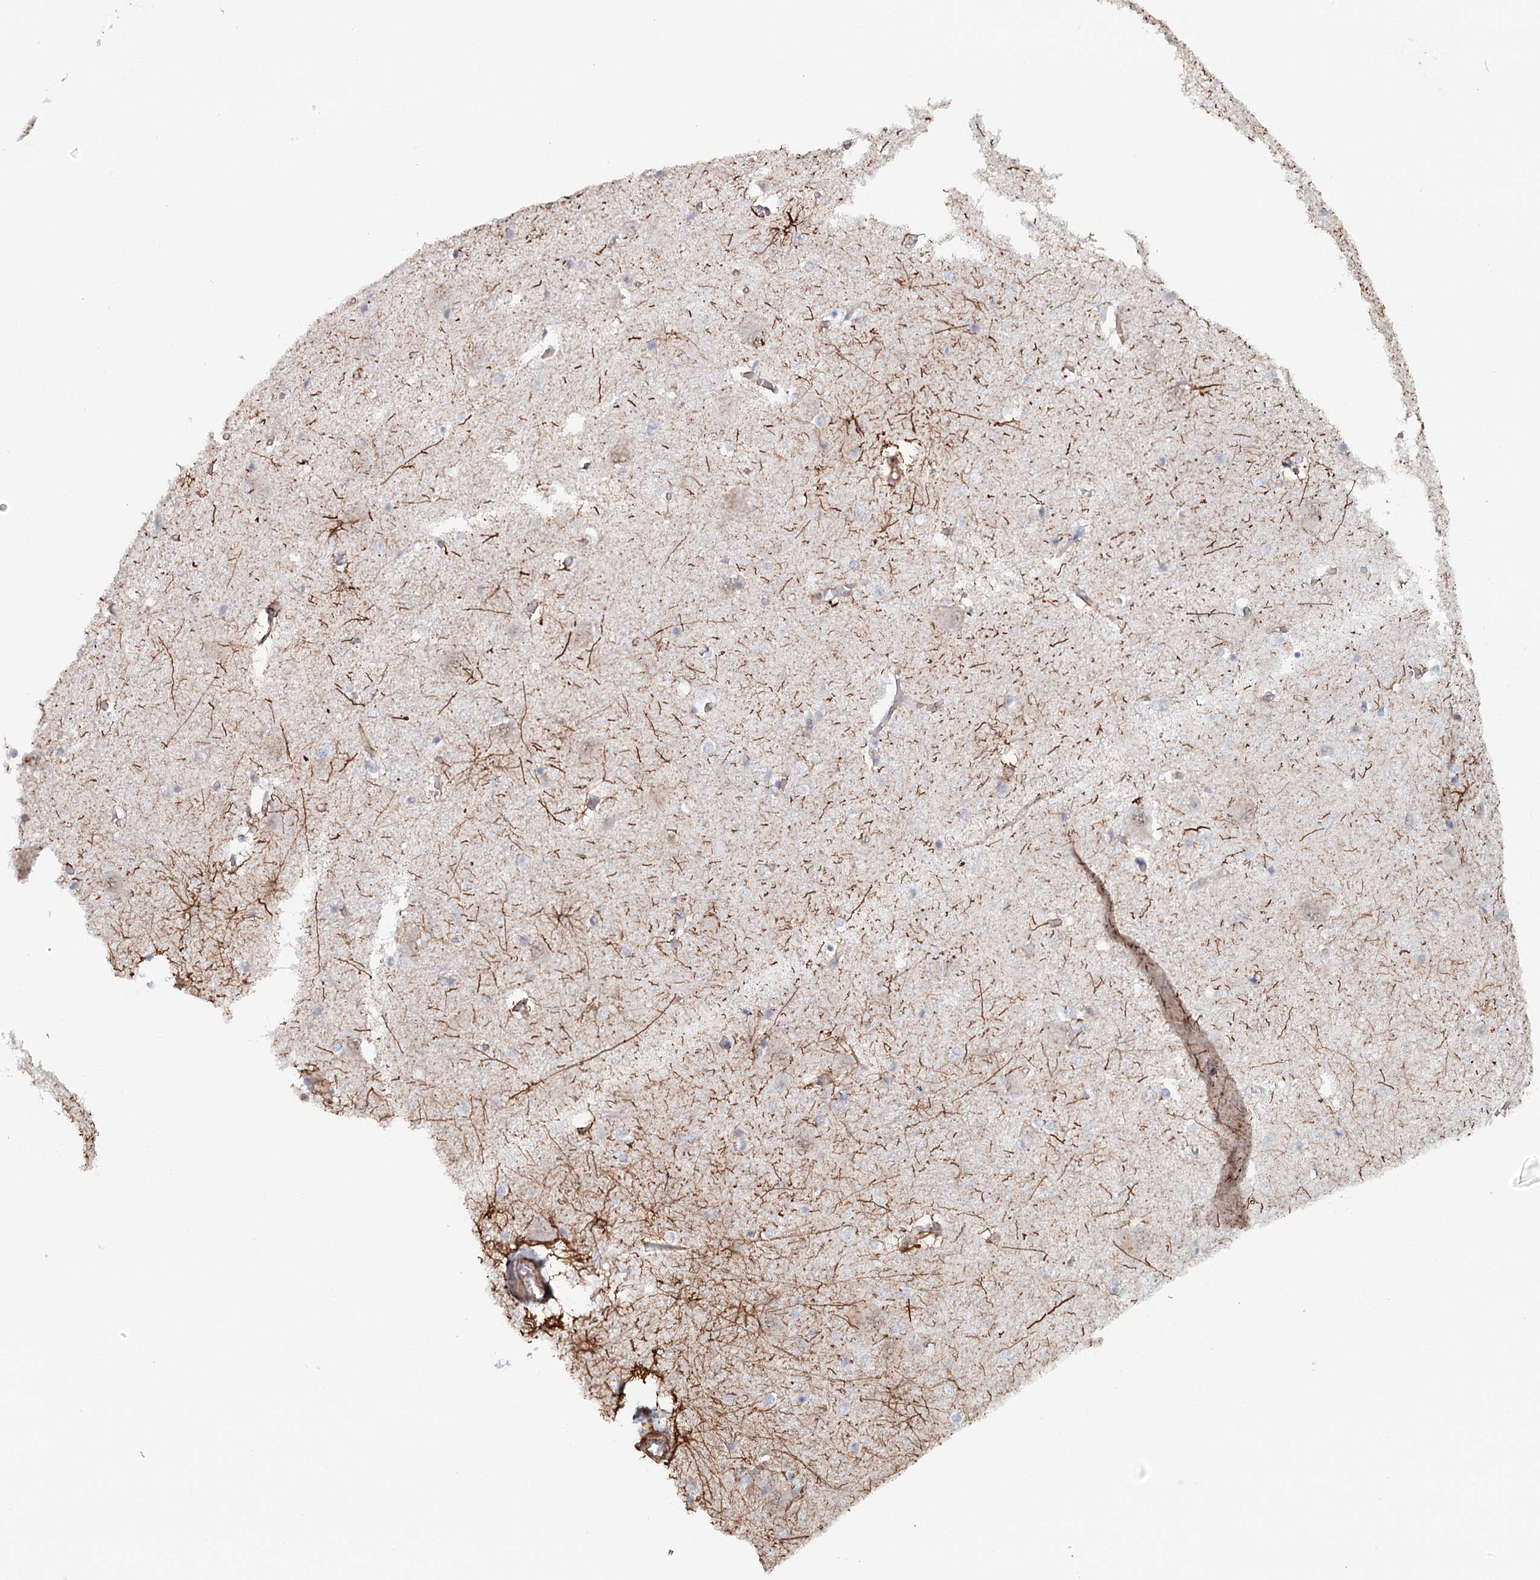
{"staining": {"intensity": "strong", "quantity": "<25%", "location": "cytoplasmic/membranous"}, "tissue": "caudate", "cell_type": "Glial cells", "image_type": "normal", "snomed": [{"axis": "morphology", "description": "Normal tissue, NOS"}, {"axis": "topography", "description": "Lateral ventricle wall"}], "caption": "Immunohistochemical staining of benign human caudate reveals strong cytoplasmic/membranous protein expression in approximately <25% of glial cells. The staining was performed using DAB, with brown indicating positive protein expression. Nuclei are stained blue with hematoxylin.", "gene": "SYNPO", "patient": {"sex": "male", "age": 37}}